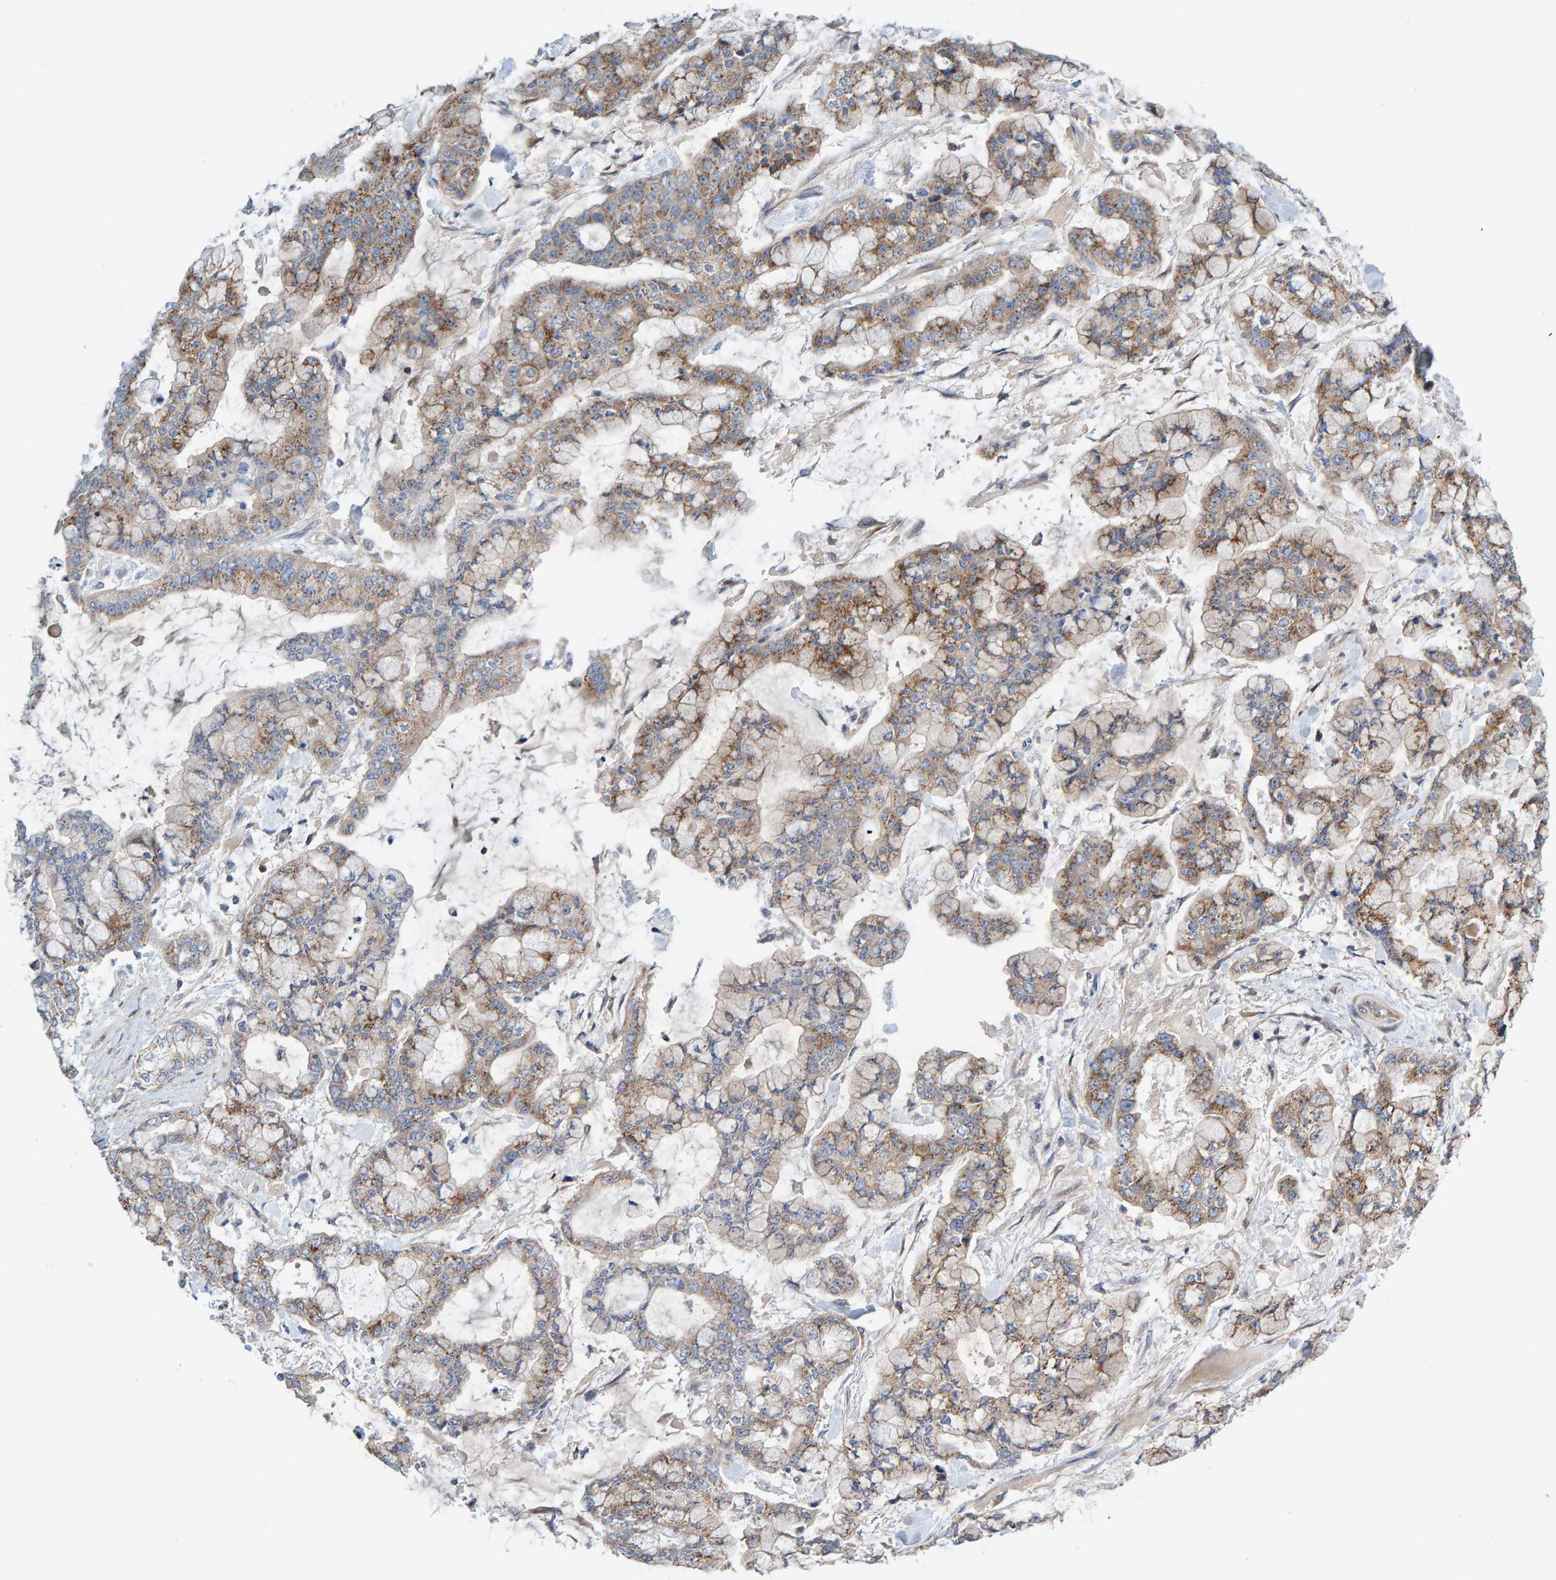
{"staining": {"intensity": "moderate", "quantity": ">75%", "location": "cytoplasmic/membranous"}, "tissue": "stomach cancer", "cell_type": "Tumor cells", "image_type": "cancer", "snomed": [{"axis": "morphology", "description": "Normal tissue, NOS"}, {"axis": "morphology", "description": "Adenocarcinoma, NOS"}, {"axis": "topography", "description": "Stomach, upper"}, {"axis": "topography", "description": "Stomach"}], "caption": "IHC (DAB) staining of stomach cancer (adenocarcinoma) demonstrates moderate cytoplasmic/membranous protein staining in approximately >75% of tumor cells. Using DAB (brown) and hematoxylin (blue) stains, captured at high magnification using brightfield microscopy.", "gene": "CCM2", "patient": {"sex": "male", "age": 76}}